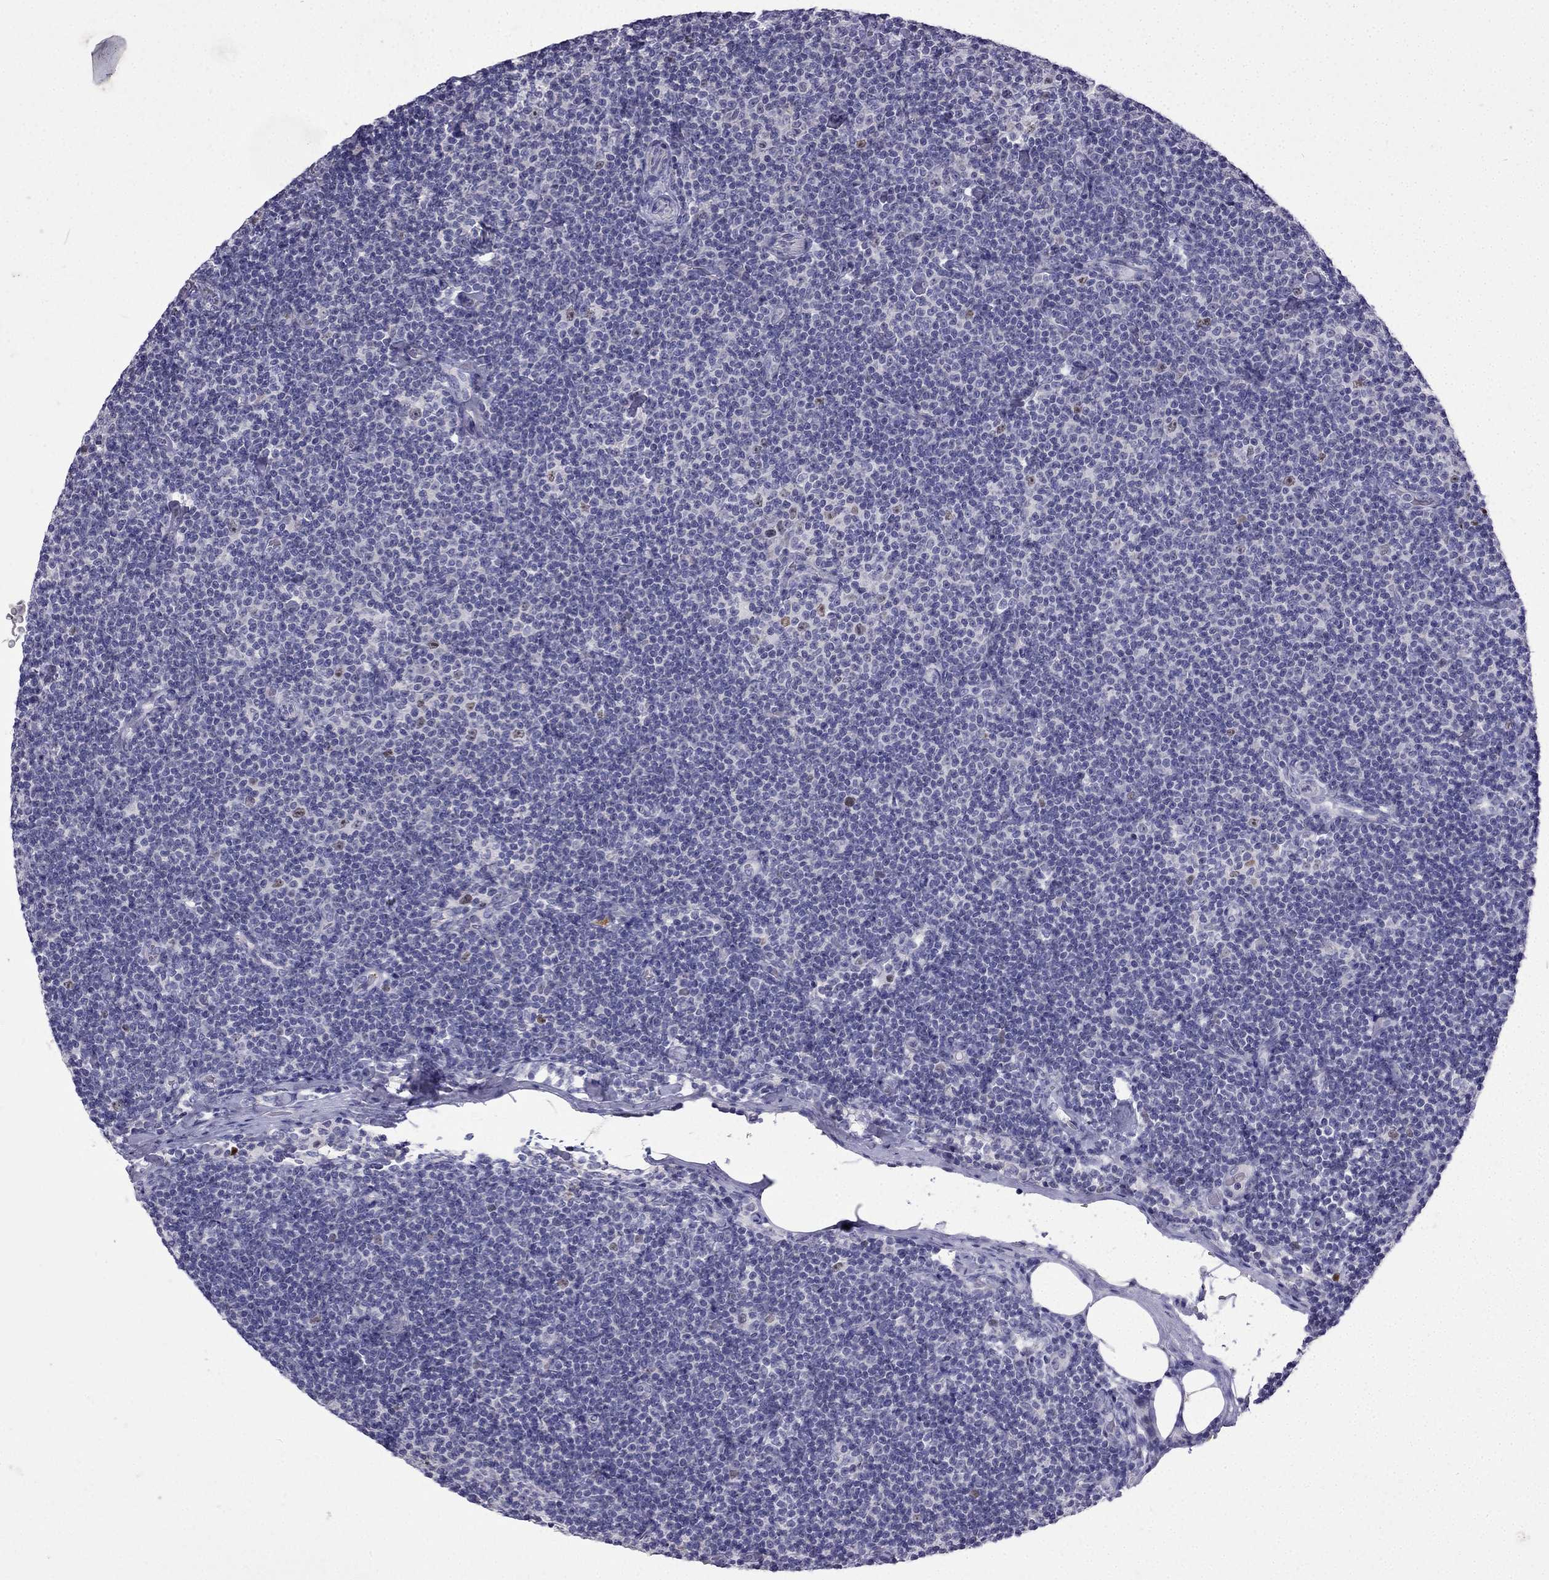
{"staining": {"intensity": "negative", "quantity": "none", "location": "none"}, "tissue": "lymphoma", "cell_type": "Tumor cells", "image_type": "cancer", "snomed": [{"axis": "morphology", "description": "Malignant lymphoma, non-Hodgkin's type, Low grade"}, {"axis": "topography", "description": "Lymph node"}], "caption": "High power microscopy image of an immunohistochemistry micrograph of lymphoma, revealing no significant positivity in tumor cells.", "gene": "UHRF1", "patient": {"sex": "male", "age": 81}}